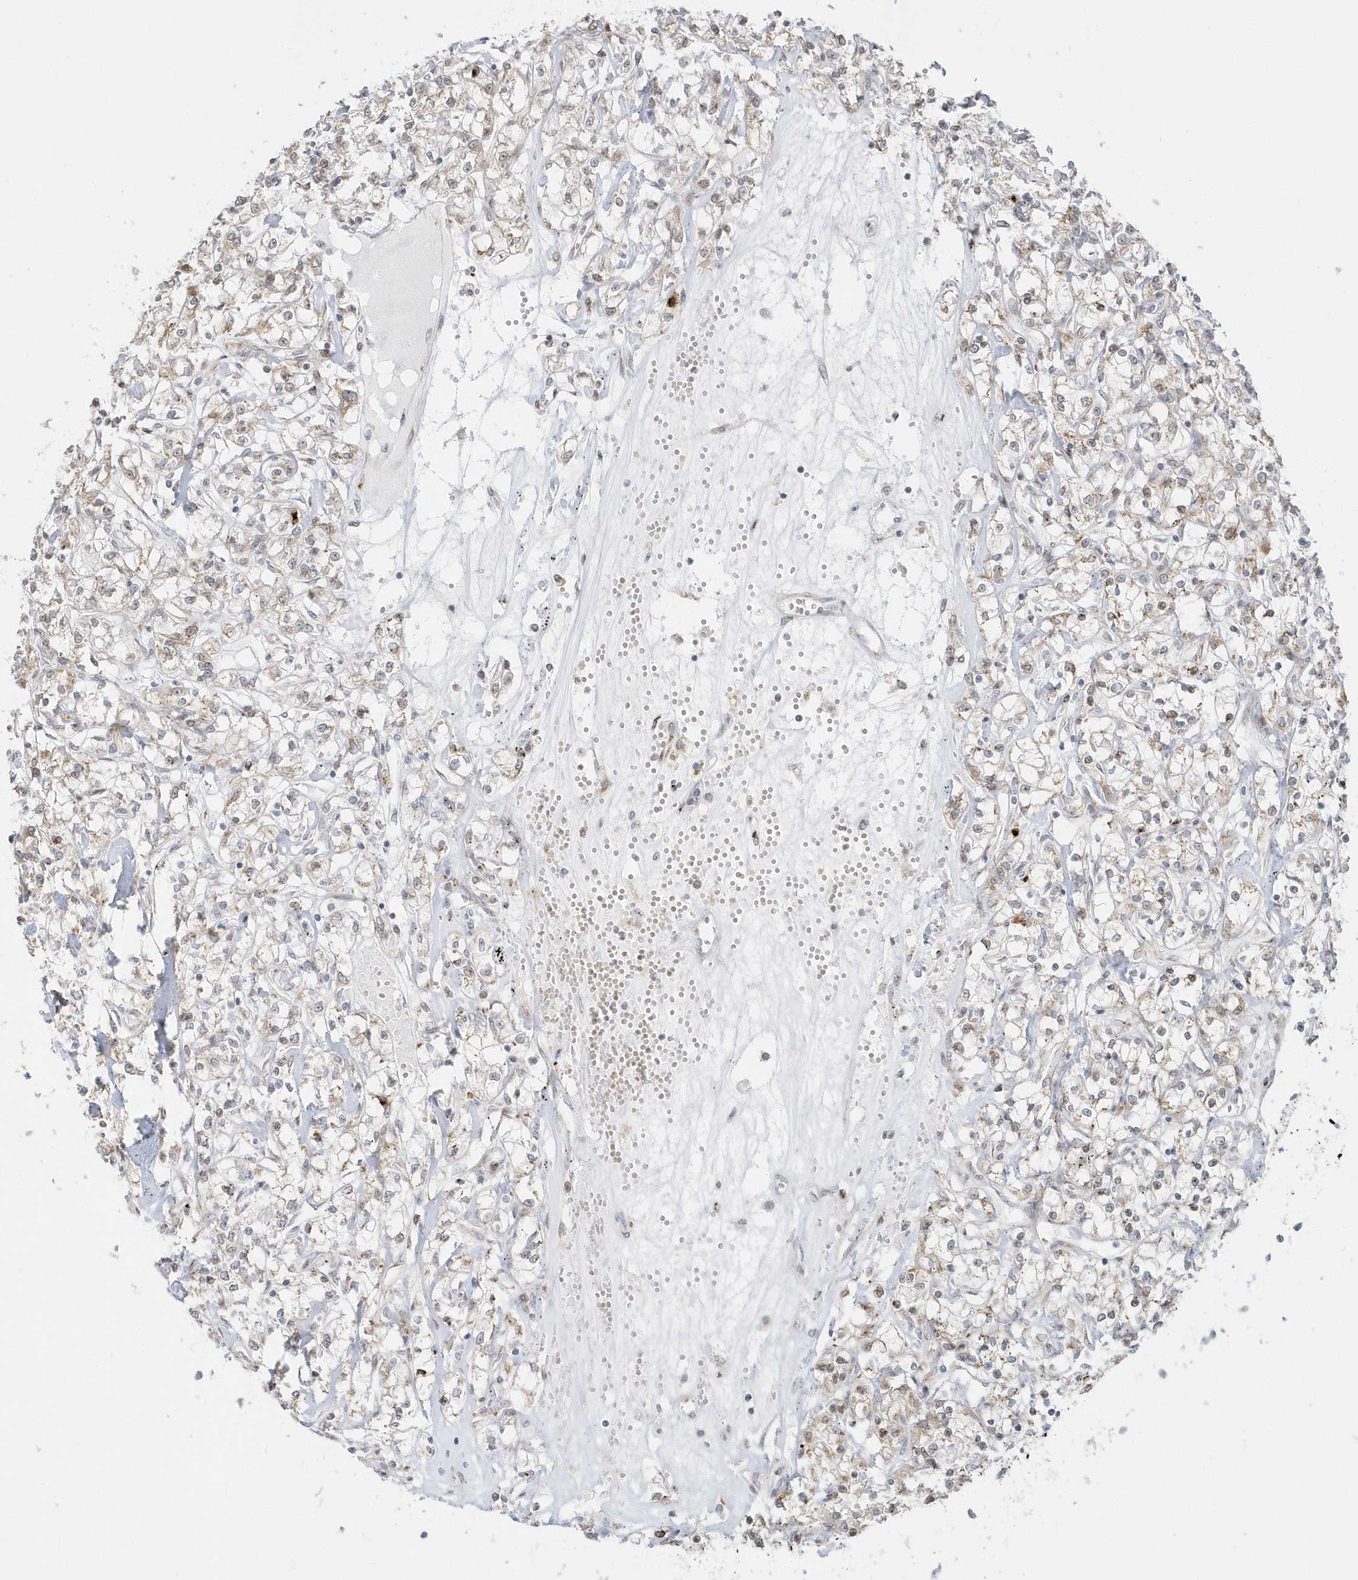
{"staining": {"intensity": "weak", "quantity": "<25%", "location": "cytoplasmic/membranous"}, "tissue": "renal cancer", "cell_type": "Tumor cells", "image_type": "cancer", "snomed": [{"axis": "morphology", "description": "Adenocarcinoma, NOS"}, {"axis": "topography", "description": "Kidney"}], "caption": "Immunohistochemical staining of human renal cancer (adenocarcinoma) exhibits no significant expression in tumor cells. (Immunohistochemistry (ihc), brightfield microscopy, high magnification).", "gene": "DHFR", "patient": {"sex": "female", "age": 59}}